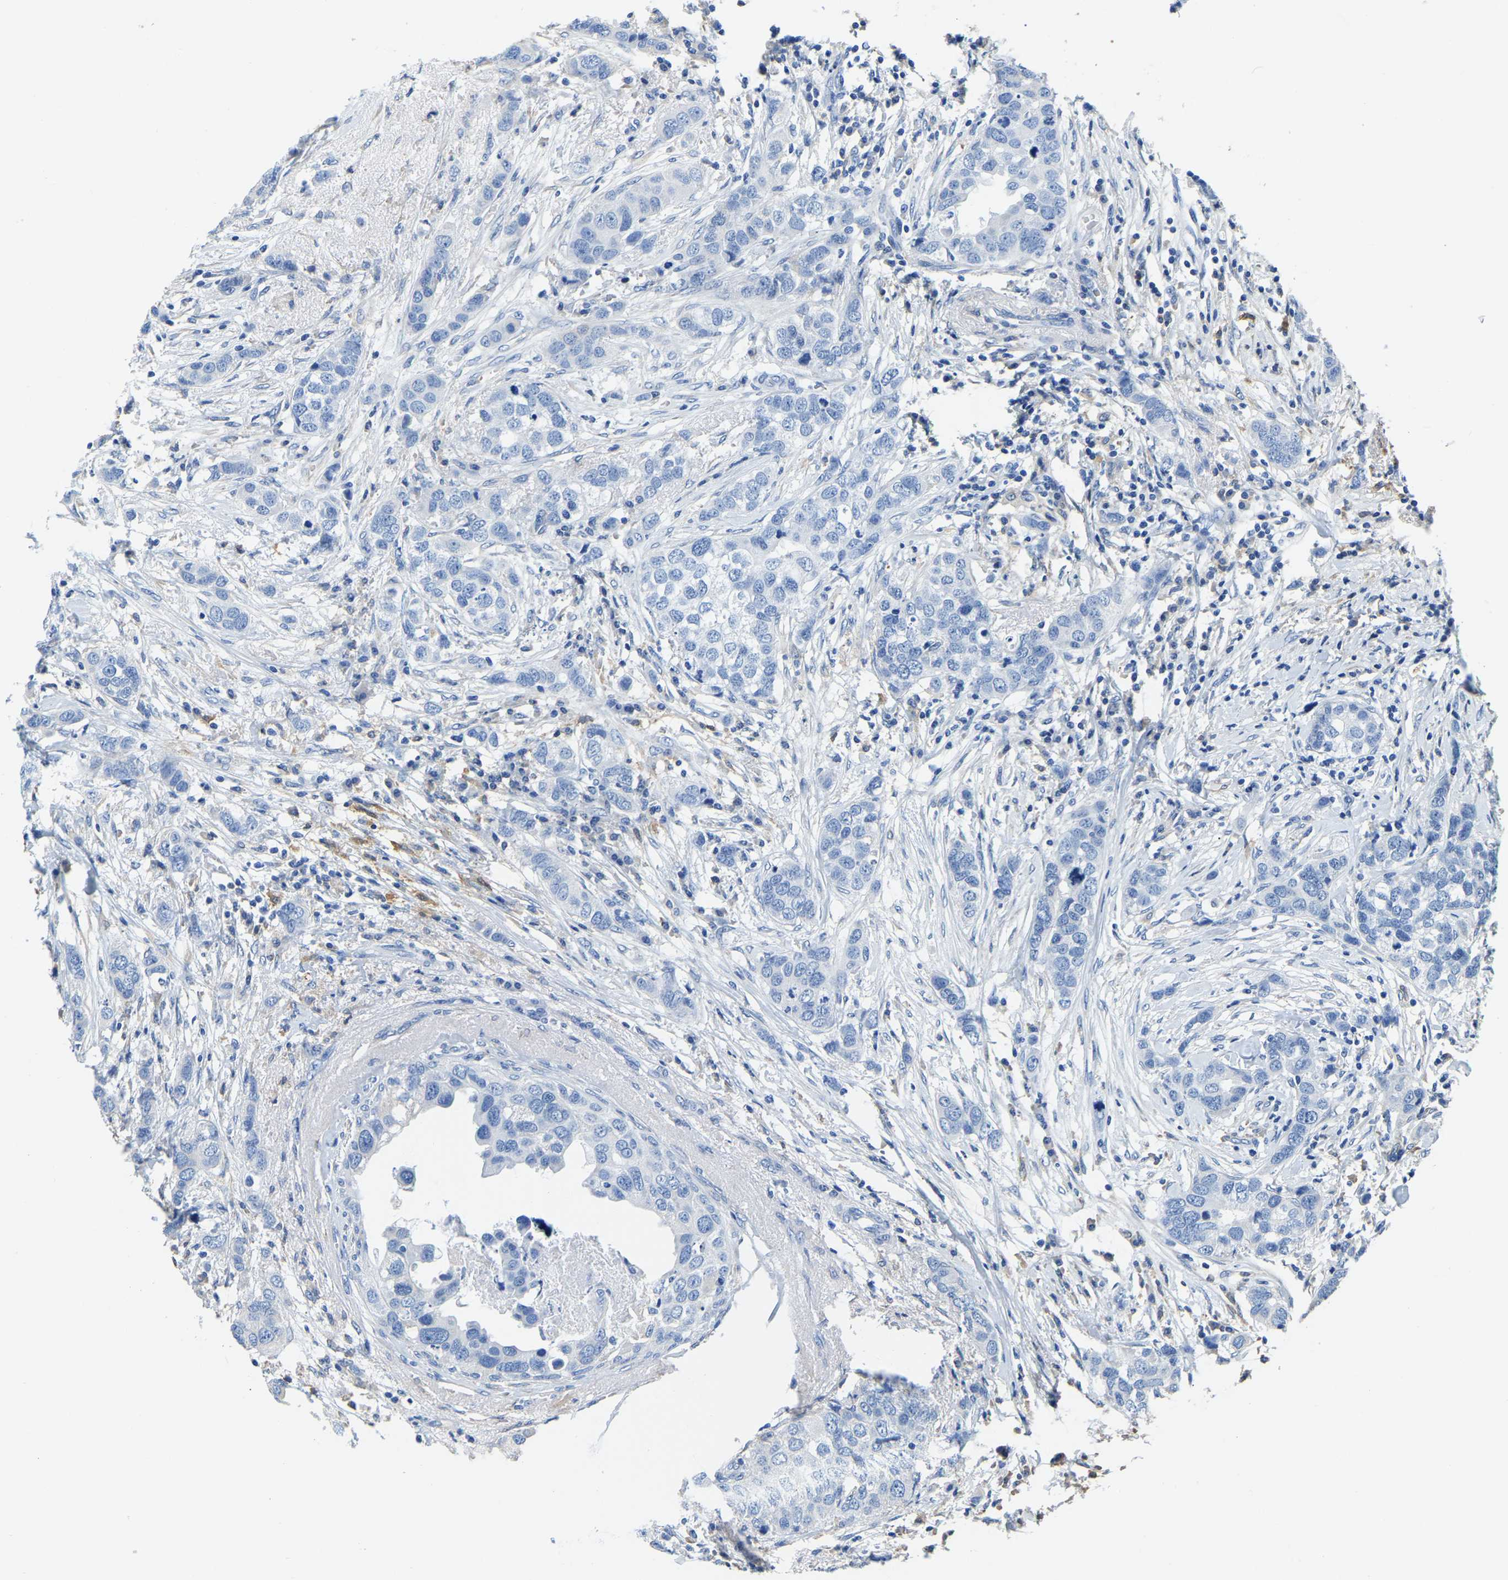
{"staining": {"intensity": "negative", "quantity": "none", "location": "none"}, "tissue": "breast cancer", "cell_type": "Tumor cells", "image_type": "cancer", "snomed": [{"axis": "morphology", "description": "Duct carcinoma"}, {"axis": "topography", "description": "Breast"}], "caption": "There is no significant expression in tumor cells of breast intraductal carcinoma. (Stains: DAB (3,3'-diaminobenzidine) immunohistochemistry with hematoxylin counter stain, Microscopy: brightfield microscopy at high magnification).", "gene": "ZDHHC13", "patient": {"sex": "female", "age": 50}}